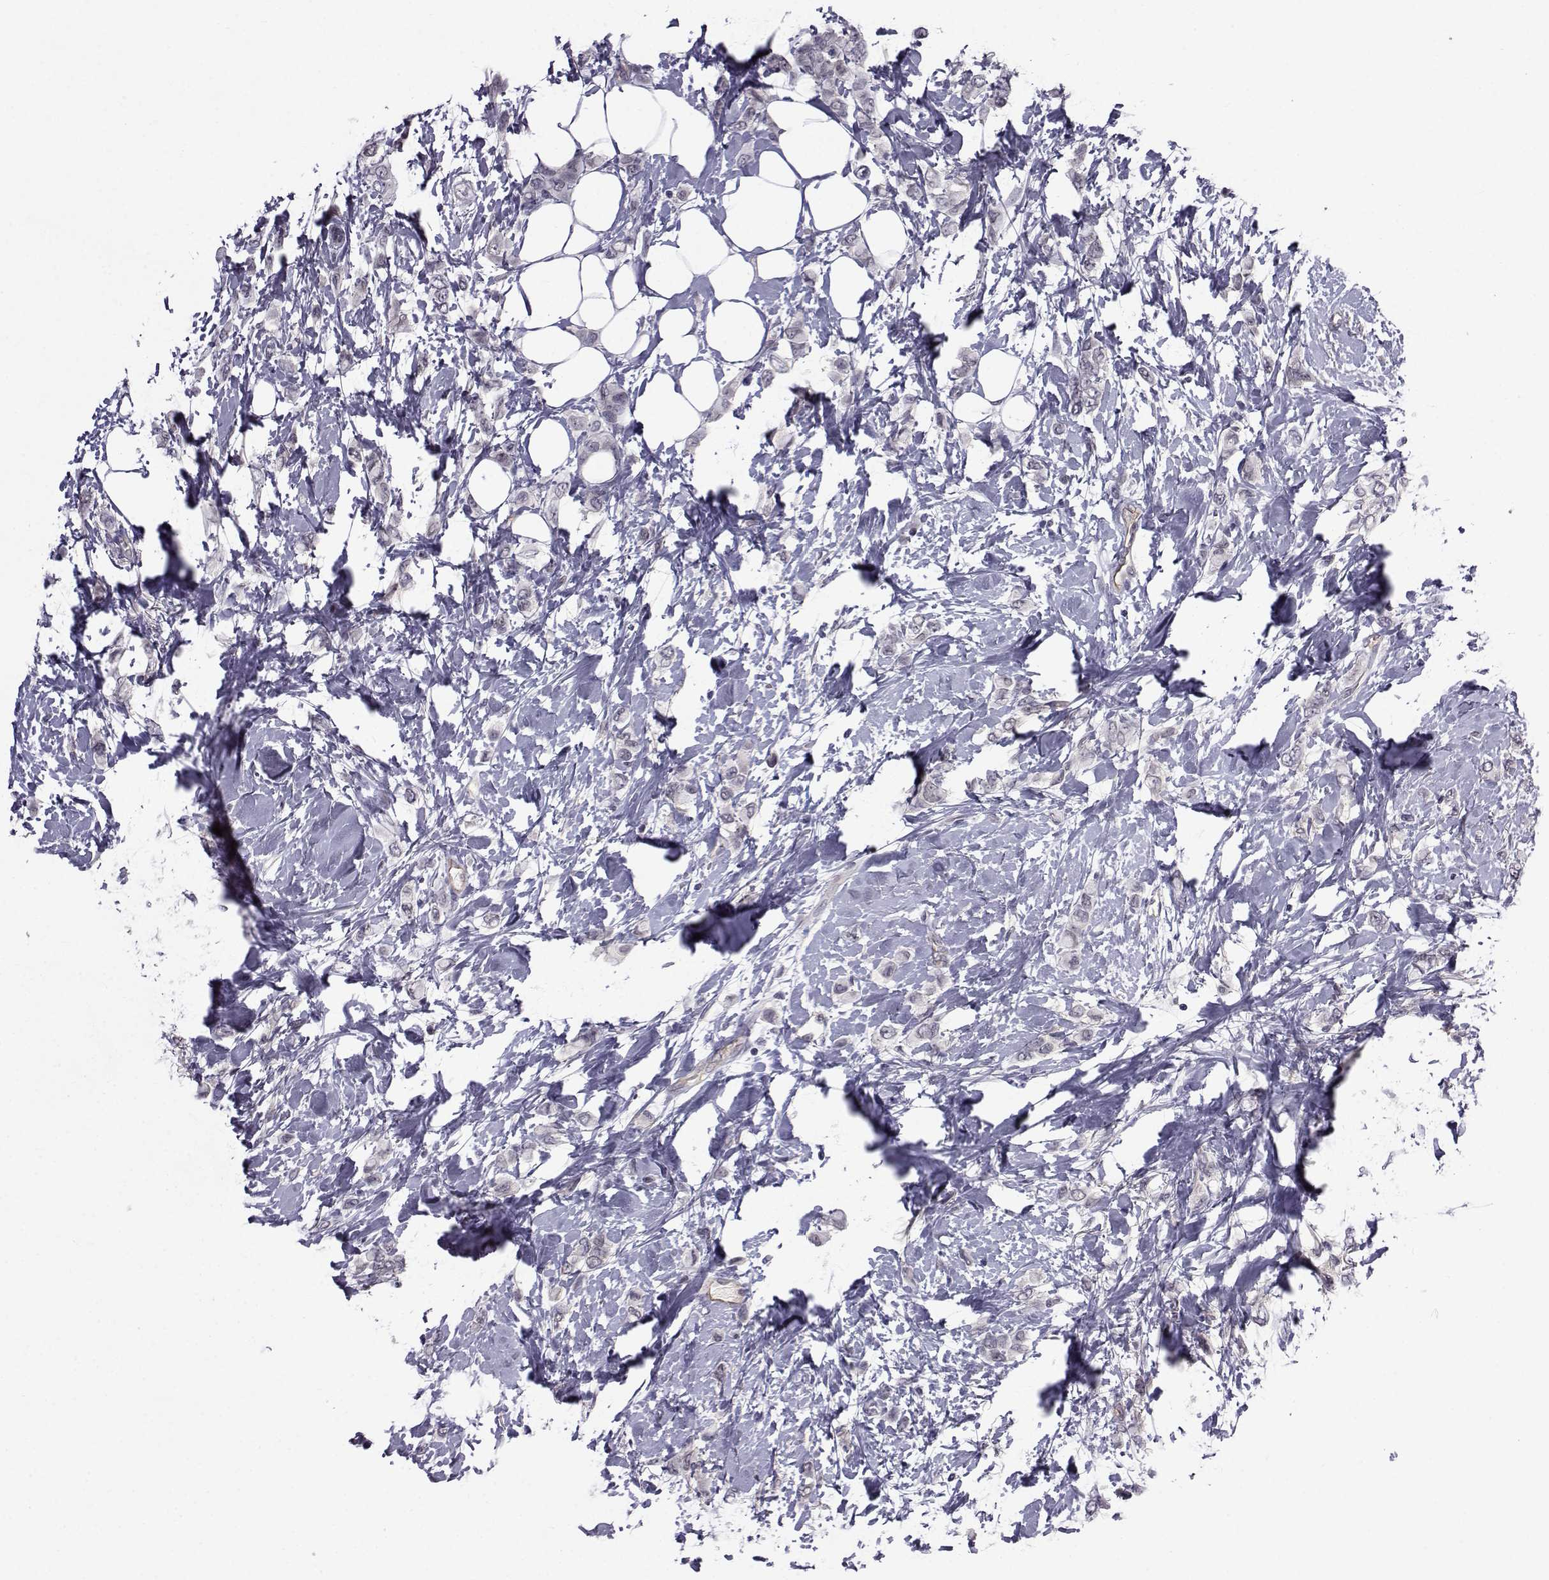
{"staining": {"intensity": "weak", "quantity": "<25%", "location": "nuclear"}, "tissue": "breast cancer", "cell_type": "Tumor cells", "image_type": "cancer", "snomed": [{"axis": "morphology", "description": "Lobular carcinoma"}, {"axis": "topography", "description": "Breast"}], "caption": "Tumor cells are negative for brown protein staining in lobular carcinoma (breast).", "gene": "RBM24", "patient": {"sex": "female", "age": 66}}